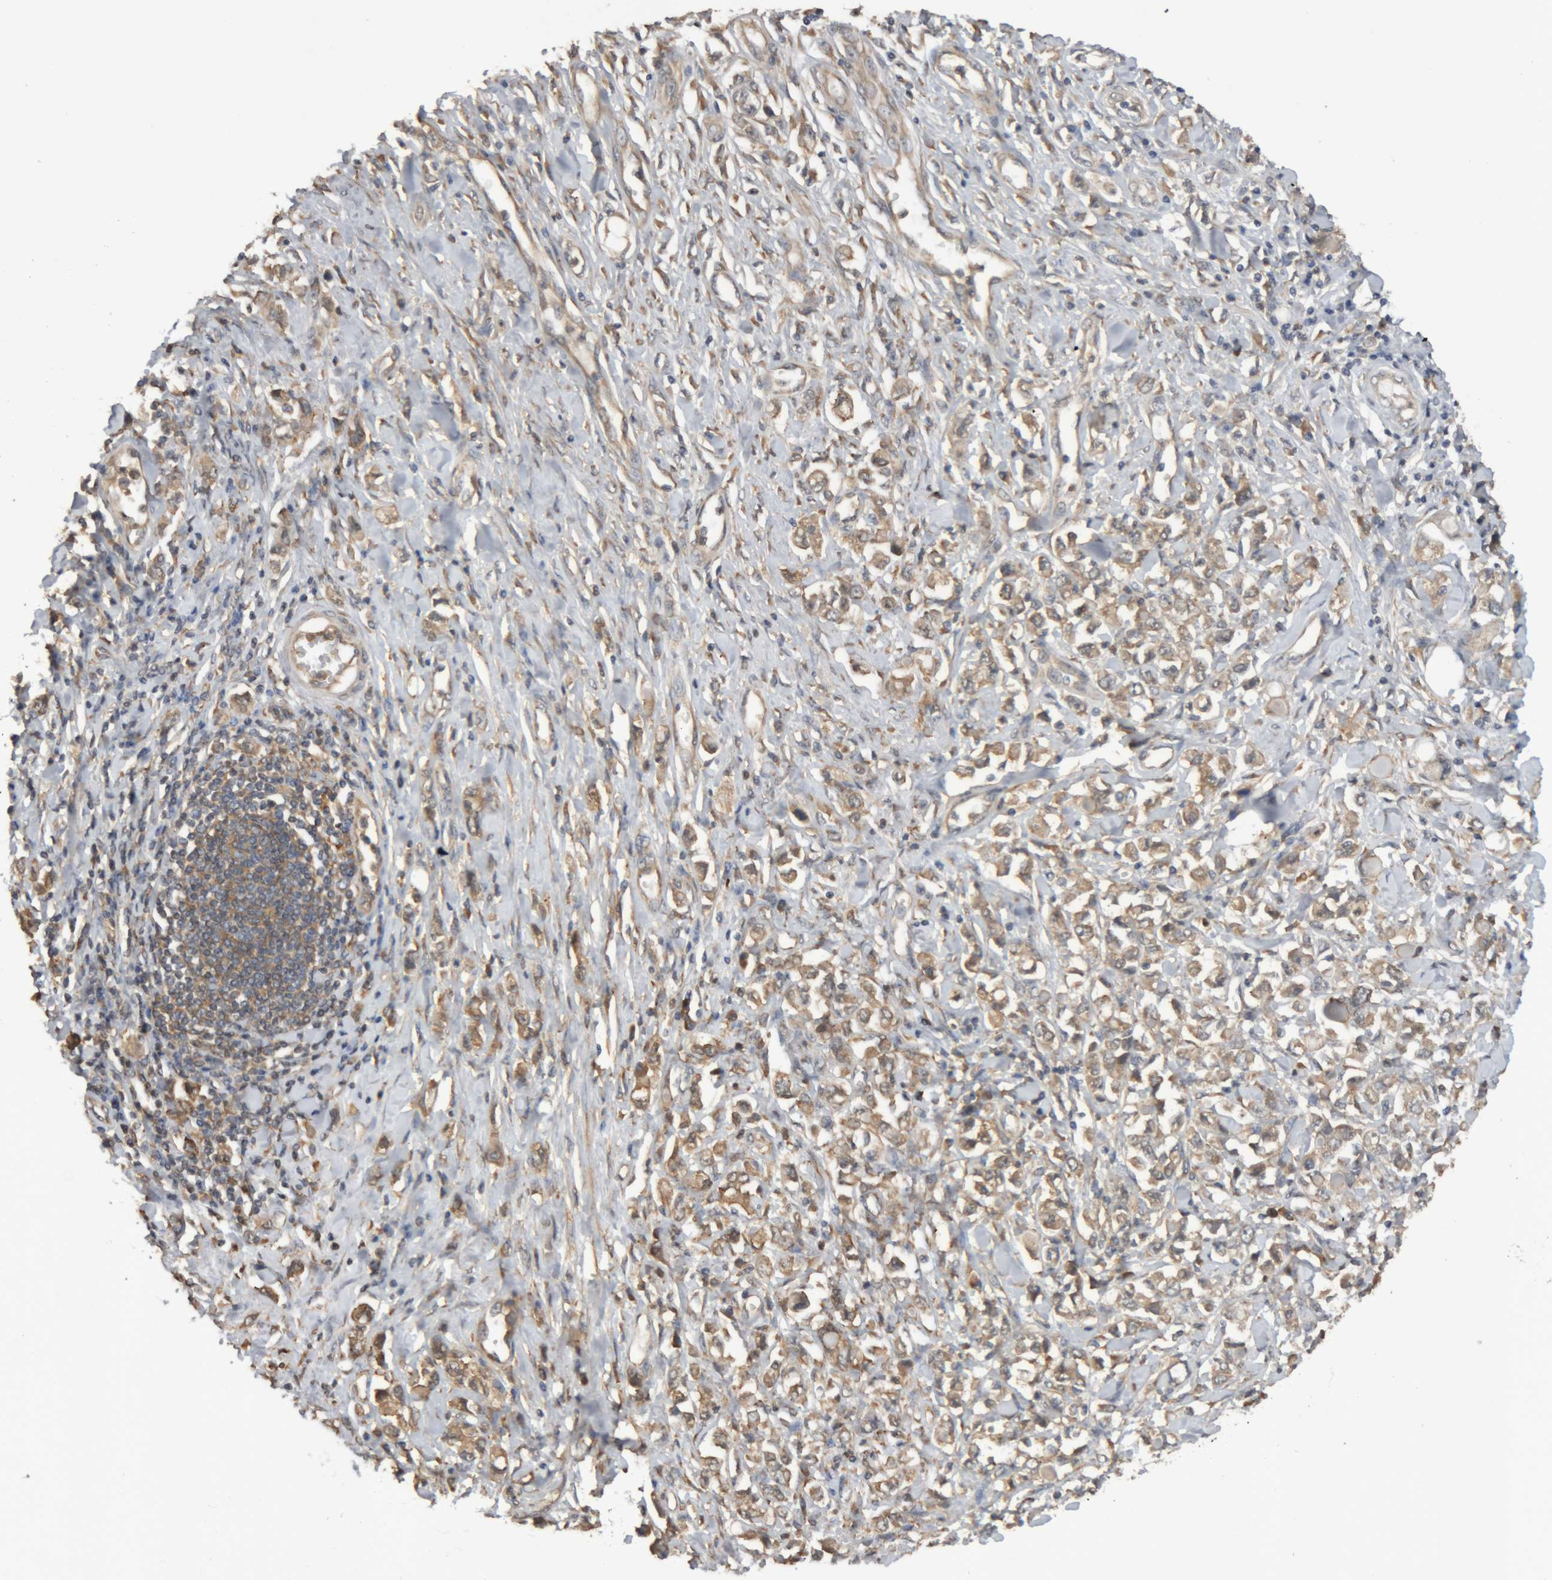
{"staining": {"intensity": "weak", "quantity": ">75%", "location": "cytoplasmic/membranous"}, "tissue": "stomach cancer", "cell_type": "Tumor cells", "image_type": "cancer", "snomed": [{"axis": "morphology", "description": "Adenocarcinoma, NOS"}, {"axis": "topography", "description": "Stomach"}], "caption": "Immunohistochemistry photomicrograph of neoplastic tissue: human adenocarcinoma (stomach) stained using immunohistochemistry reveals low levels of weak protein expression localized specifically in the cytoplasmic/membranous of tumor cells, appearing as a cytoplasmic/membranous brown color.", "gene": "TMED7", "patient": {"sex": "female", "age": 76}}